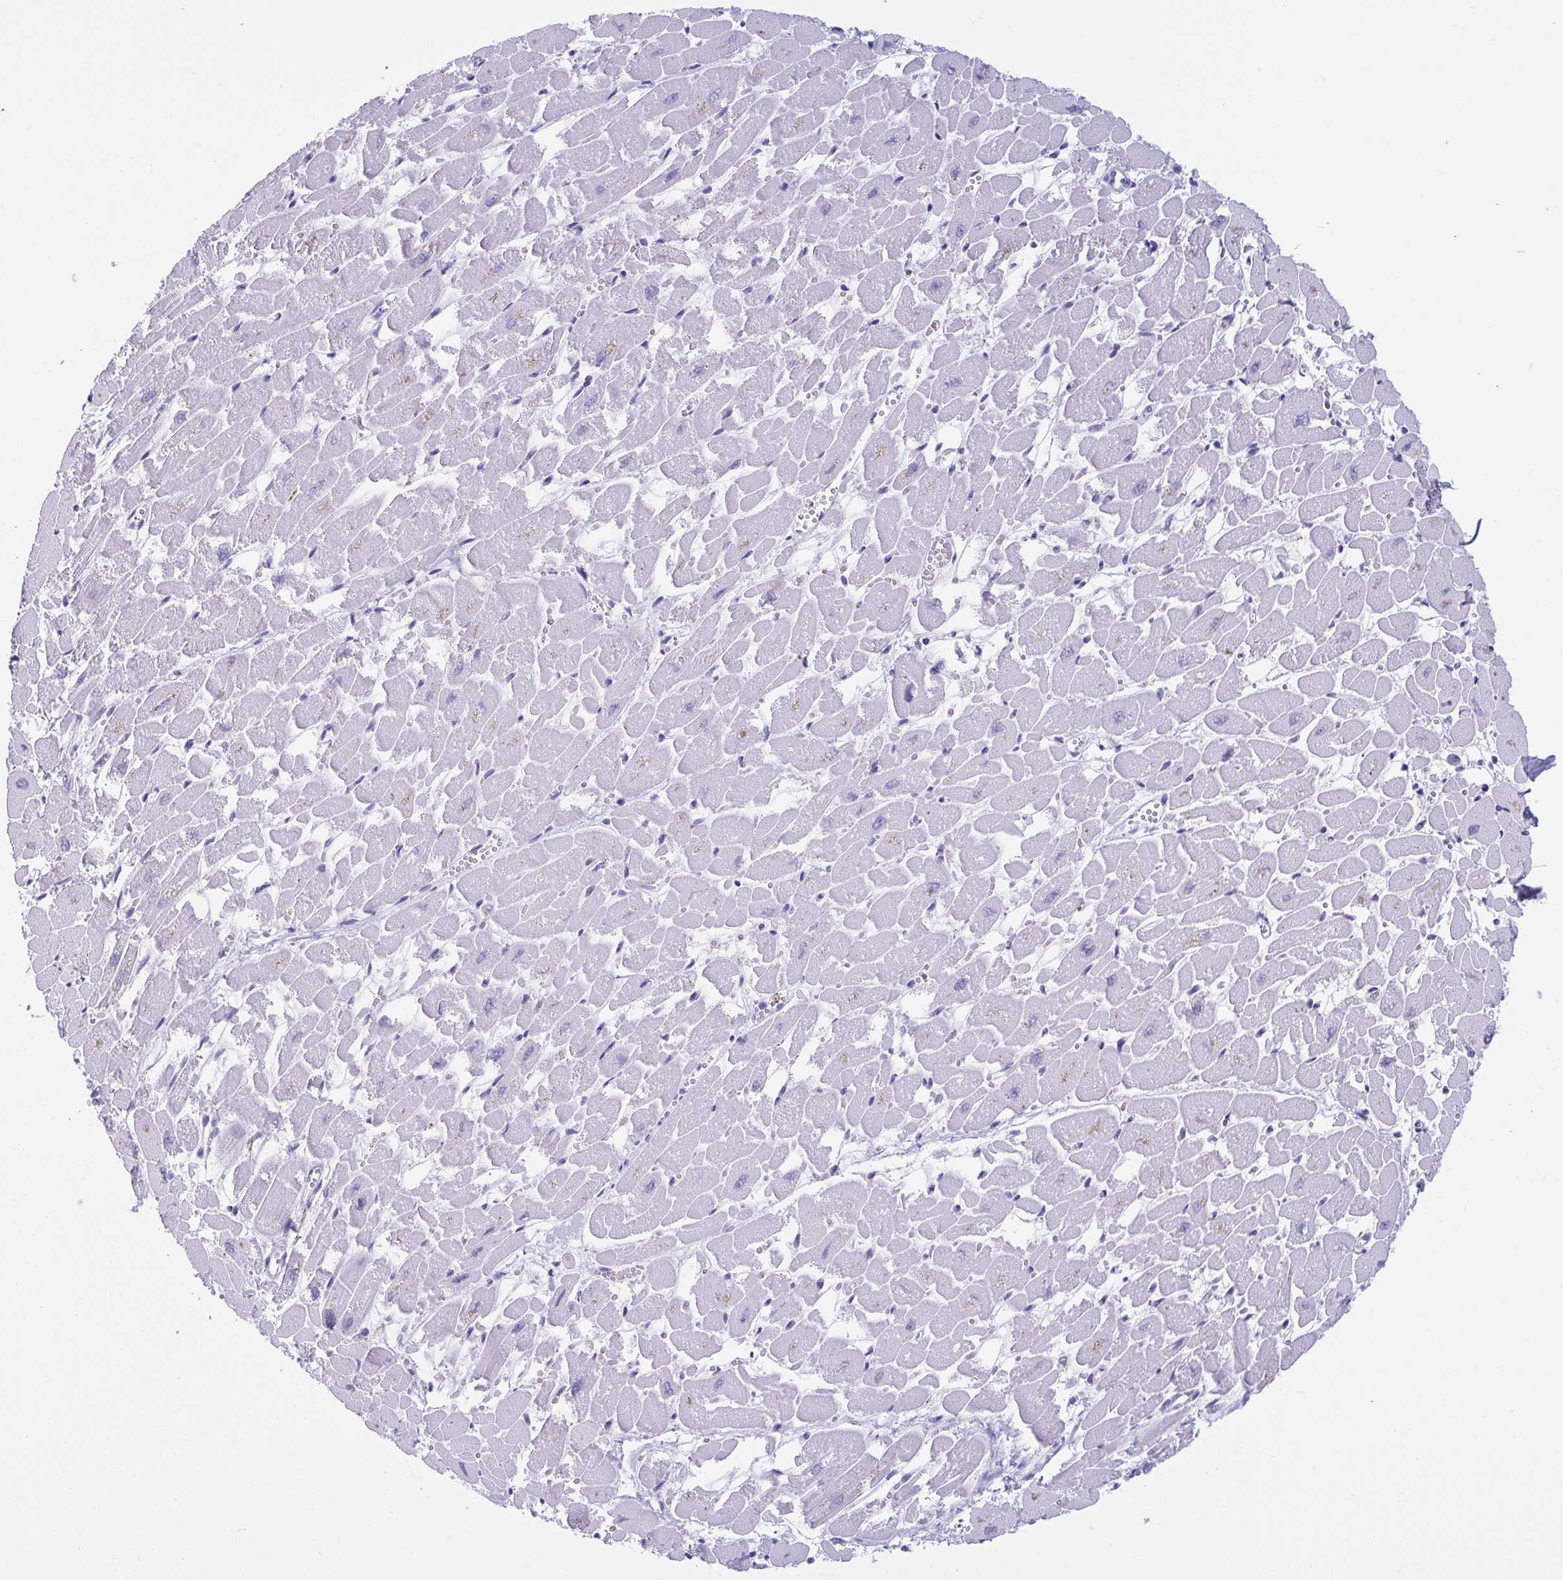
{"staining": {"intensity": "negative", "quantity": "none", "location": "none"}, "tissue": "heart muscle", "cell_type": "Cardiomyocytes", "image_type": "normal", "snomed": [{"axis": "morphology", "description": "Normal tissue, NOS"}, {"axis": "topography", "description": "Heart"}], "caption": "Cardiomyocytes show no significant protein staining in normal heart muscle. The staining is performed using DAB (3,3'-diaminobenzidine) brown chromogen with nuclei counter-stained in using hematoxylin.", "gene": "TCEAL3", "patient": {"sex": "female", "age": 52}}